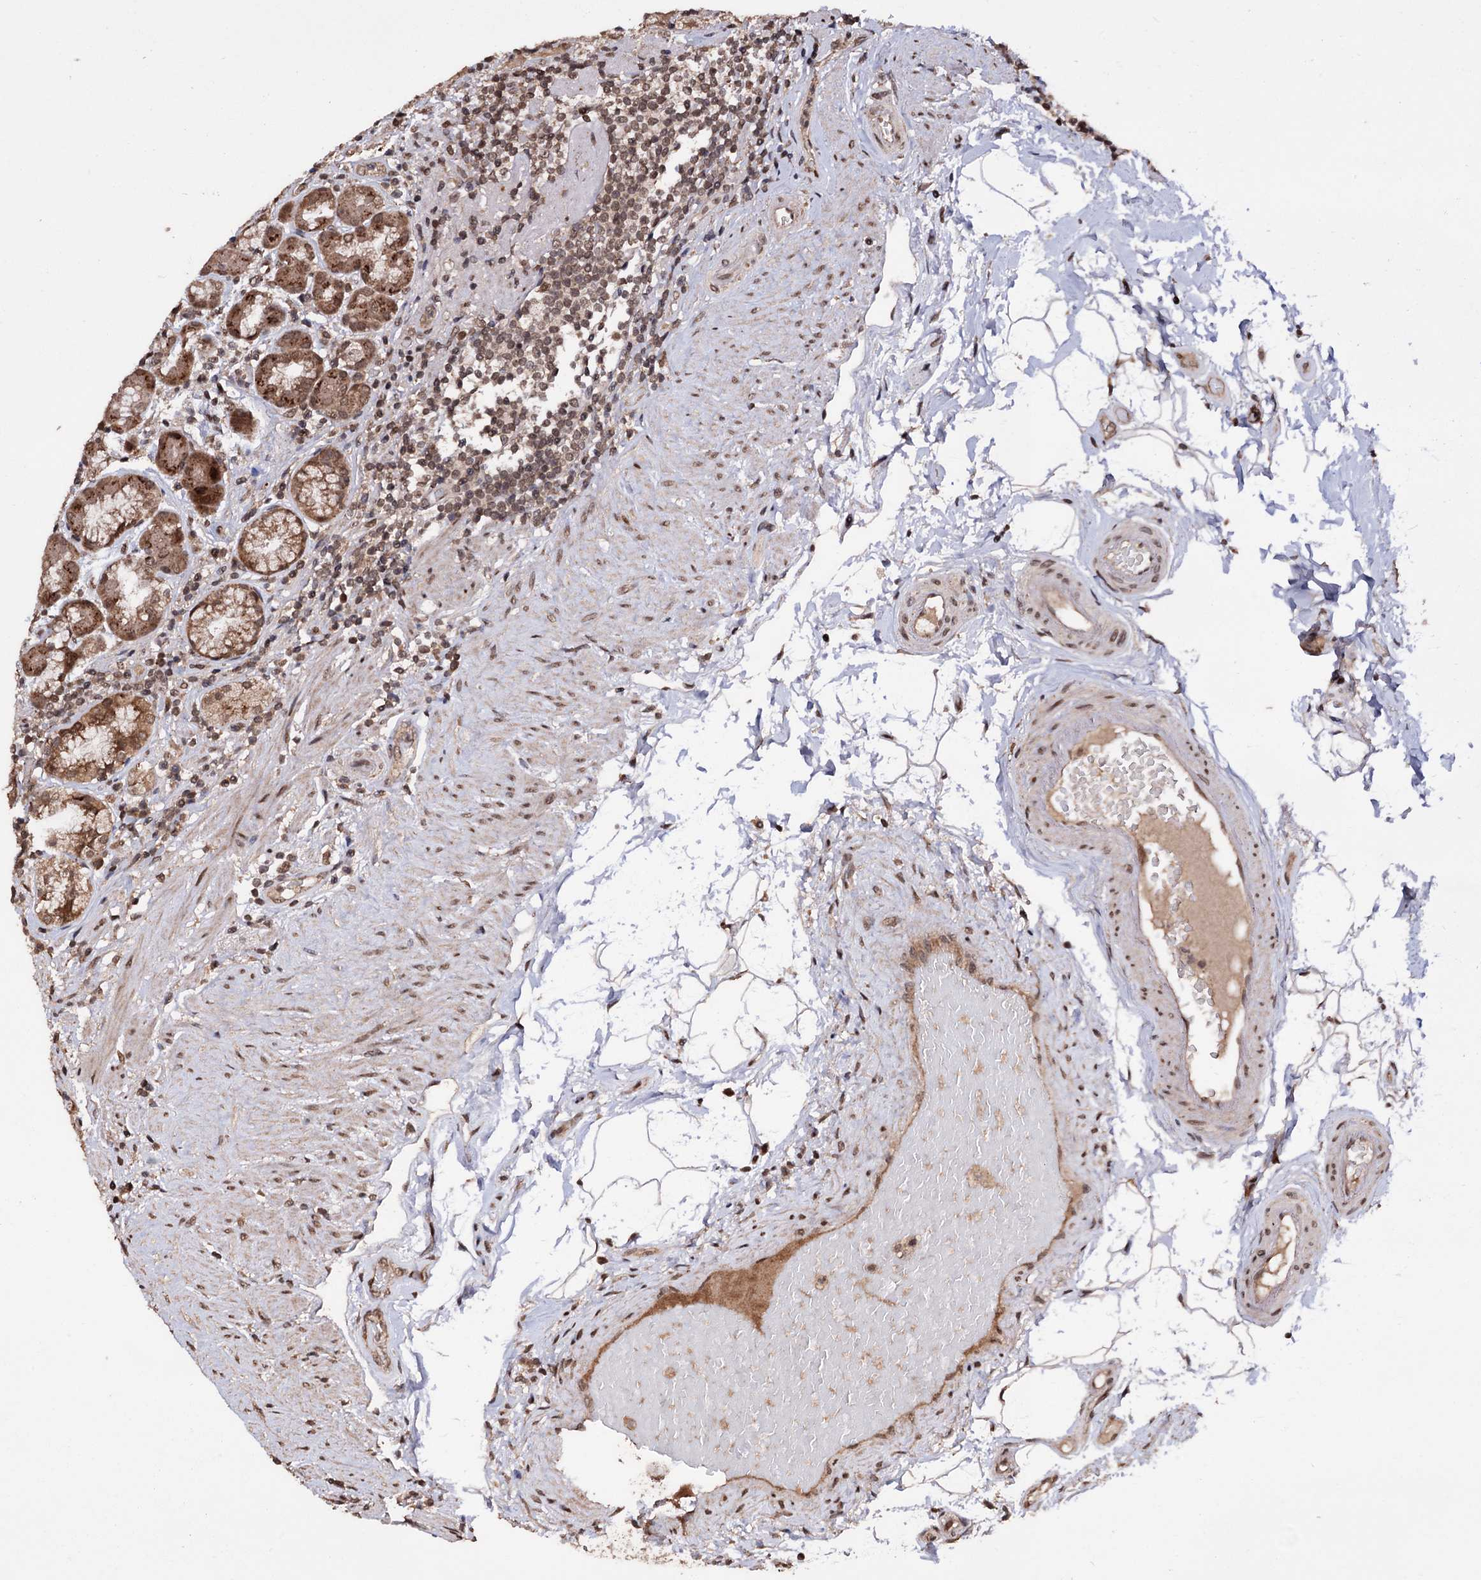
{"staining": {"intensity": "moderate", "quantity": ">75%", "location": "cytoplasmic/membranous"}, "tissue": "stomach", "cell_type": "Glandular cells", "image_type": "normal", "snomed": [{"axis": "morphology", "description": "Normal tissue, NOS"}, {"axis": "topography", "description": "Stomach, upper"}, {"axis": "topography", "description": "Stomach, lower"}], "caption": "Glandular cells display moderate cytoplasmic/membranous staining in about >75% of cells in normal stomach.", "gene": "KLF5", "patient": {"sex": "female", "age": 76}}